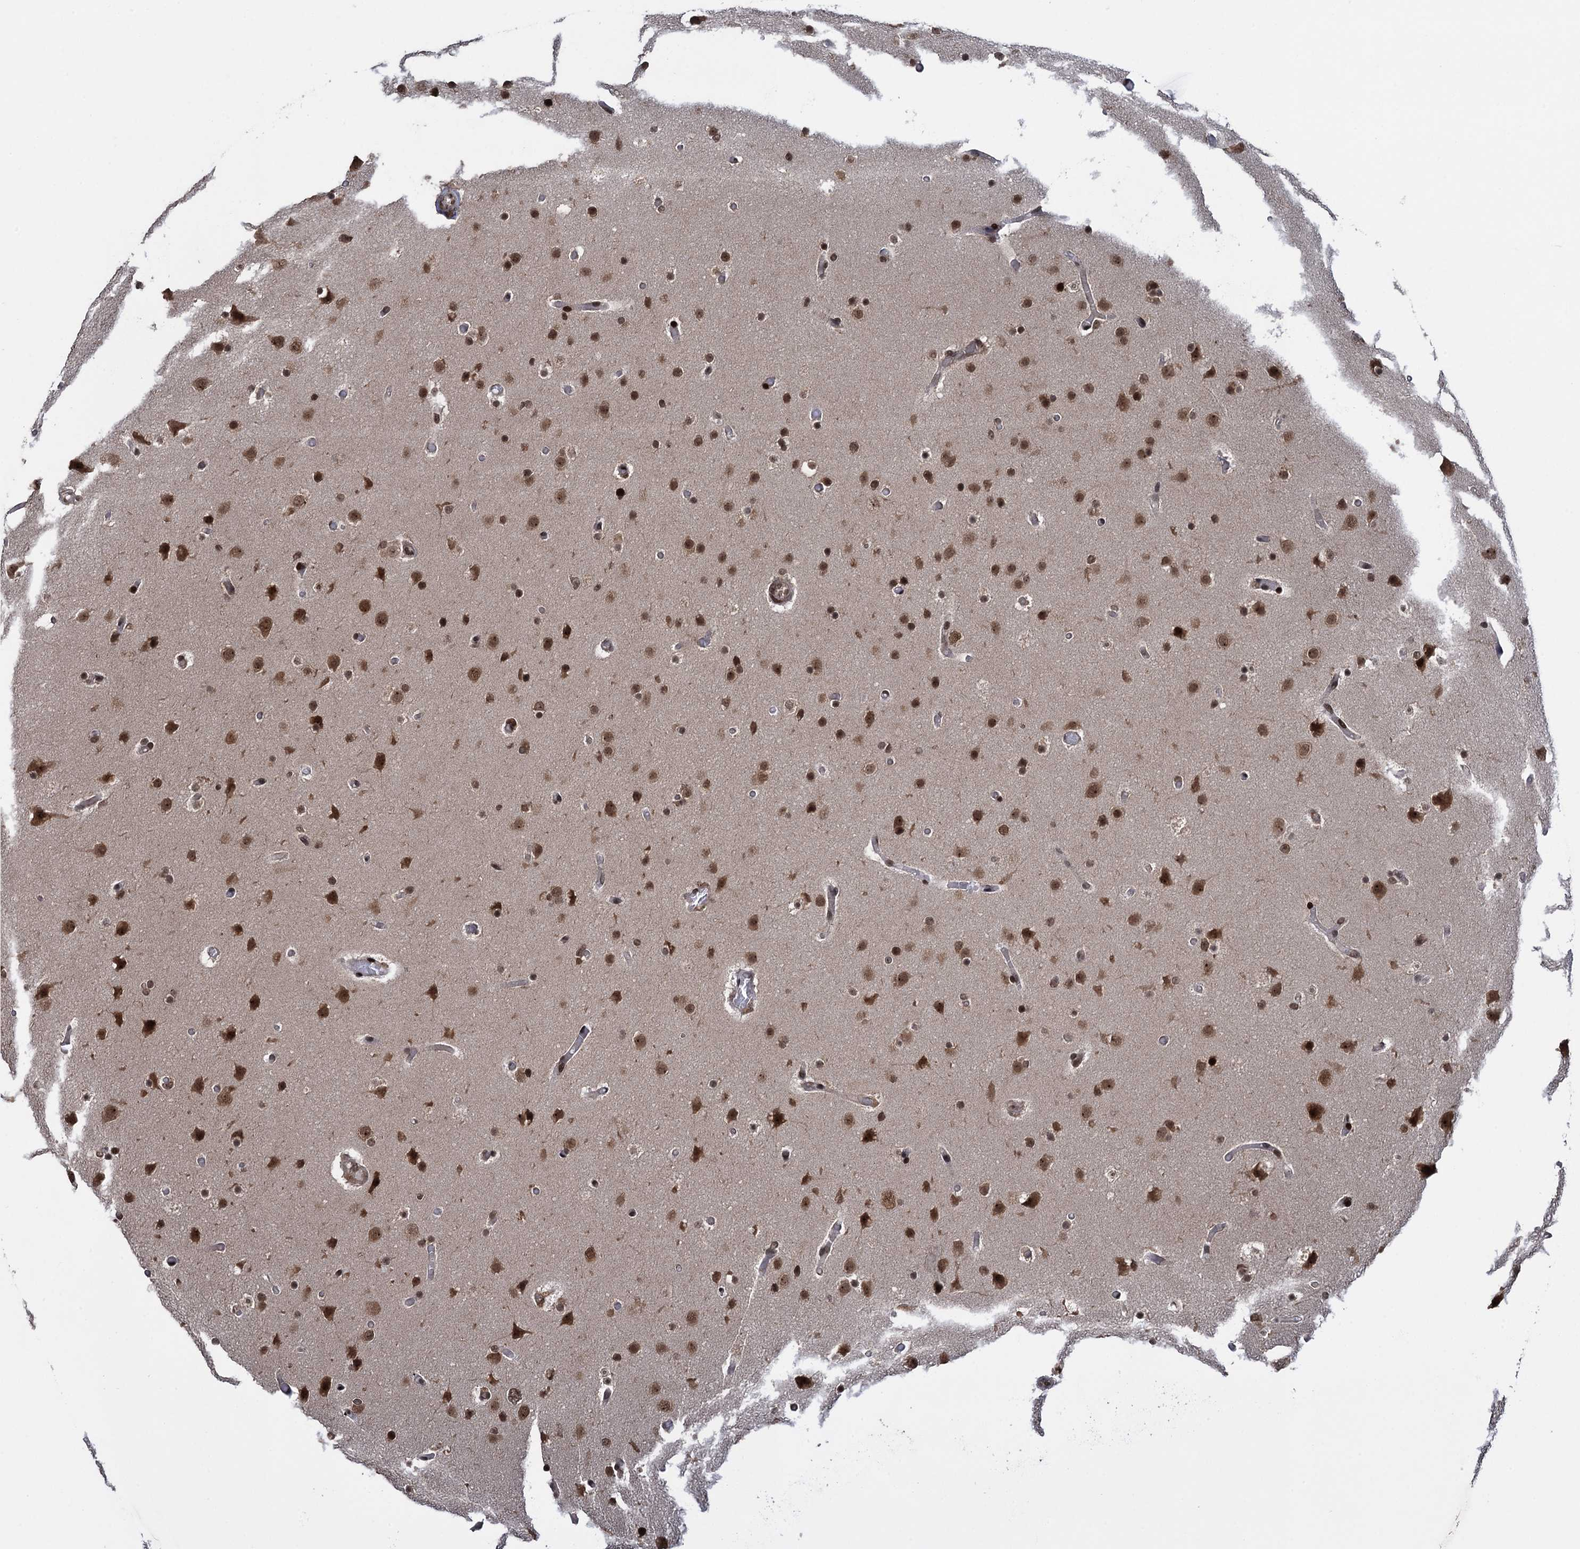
{"staining": {"intensity": "strong", "quantity": ">75%", "location": "nuclear"}, "tissue": "glioma", "cell_type": "Tumor cells", "image_type": "cancer", "snomed": [{"axis": "morphology", "description": "Glioma, malignant, High grade"}, {"axis": "topography", "description": "Cerebral cortex"}], "caption": "High-power microscopy captured an immunohistochemistry histopathology image of glioma, revealing strong nuclear staining in approximately >75% of tumor cells.", "gene": "ZNF169", "patient": {"sex": "female", "age": 36}}